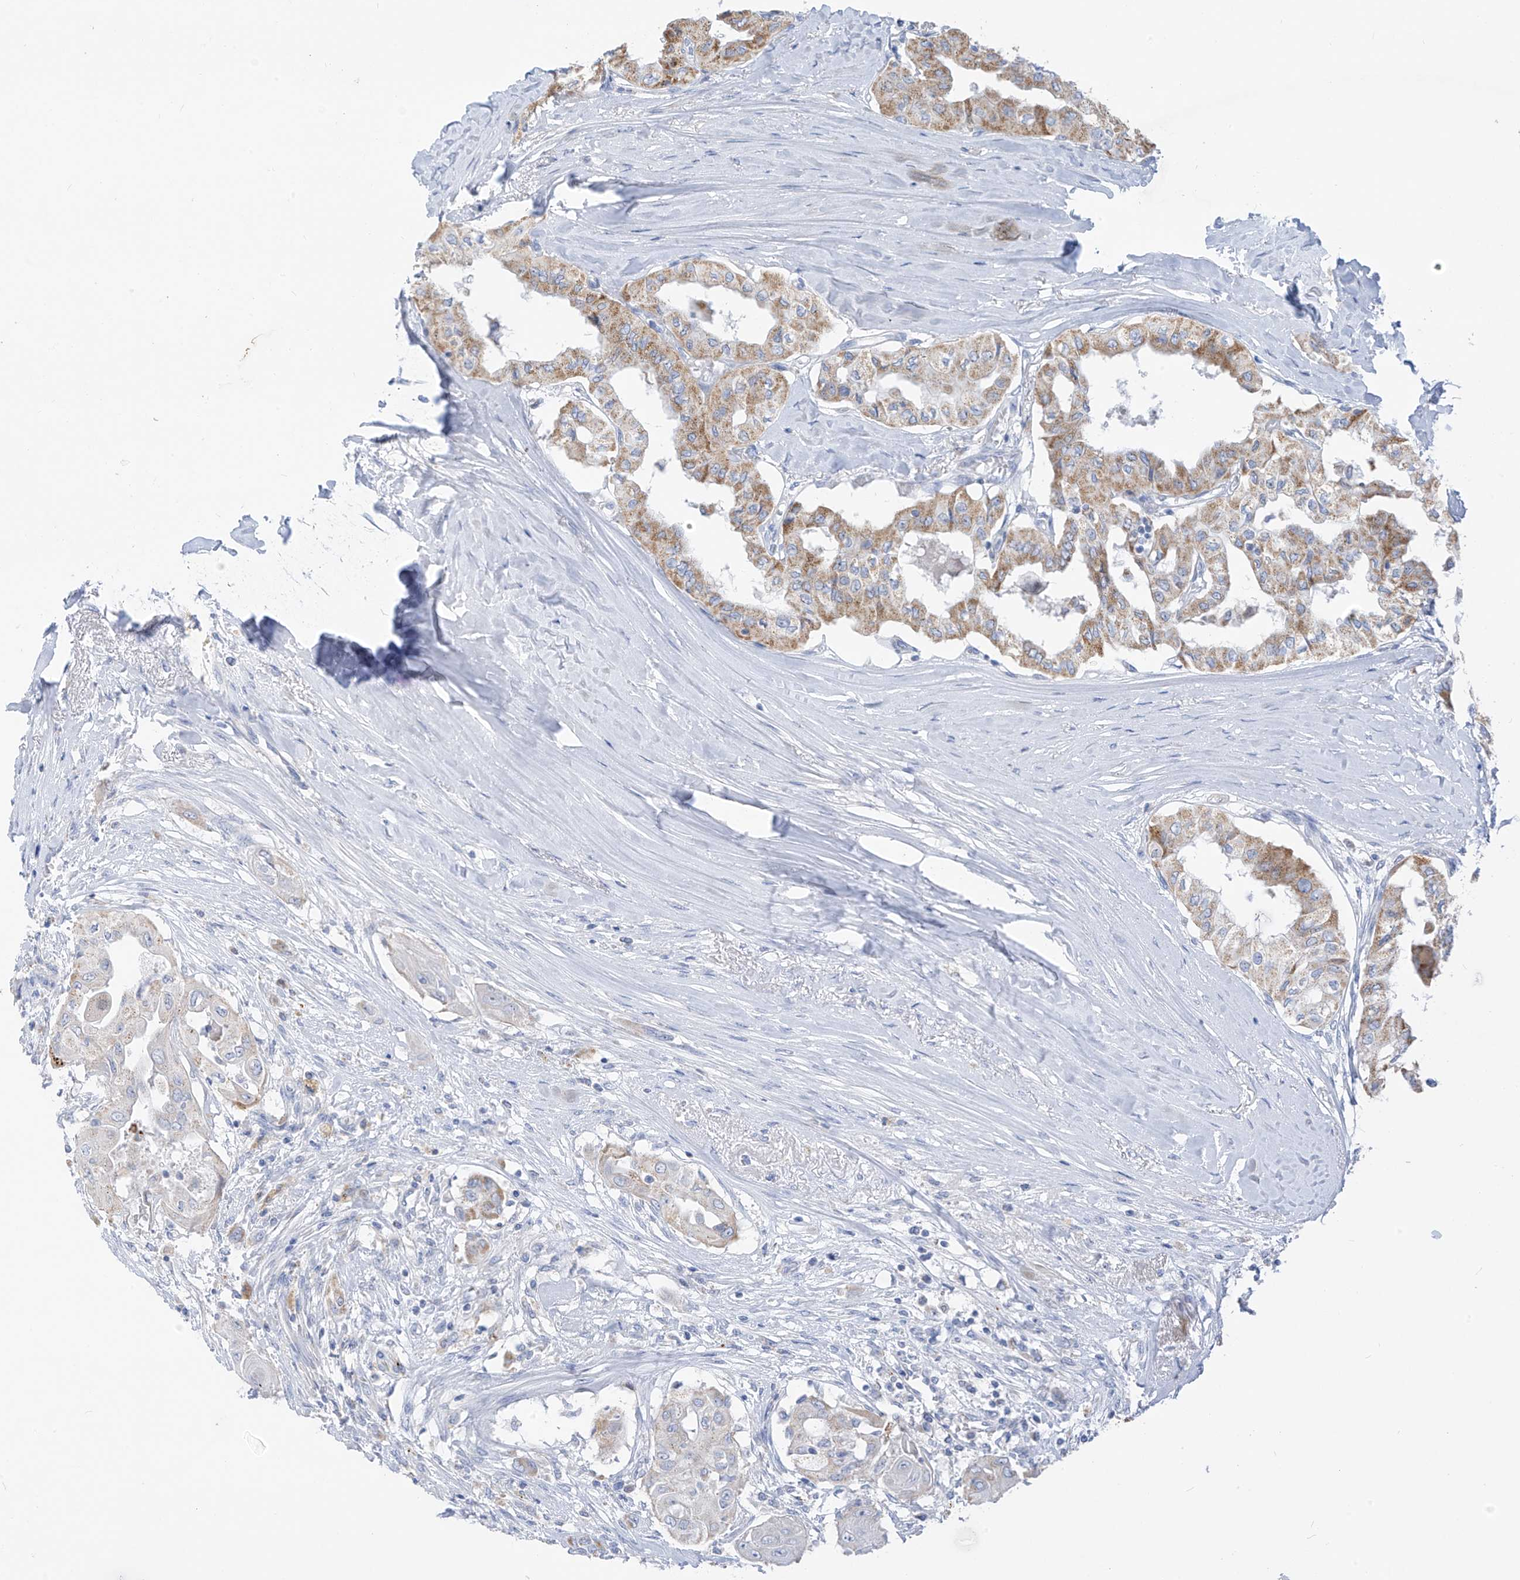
{"staining": {"intensity": "moderate", "quantity": "25%-75%", "location": "cytoplasmic/membranous"}, "tissue": "thyroid cancer", "cell_type": "Tumor cells", "image_type": "cancer", "snomed": [{"axis": "morphology", "description": "Papillary adenocarcinoma, NOS"}, {"axis": "topography", "description": "Thyroid gland"}], "caption": "This image demonstrates thyroid papillary adenocarcinoma stained with immunohistochemistry (IHC) to label a protein in brown. The cytoplasmic/membranous of tumor cells show moderate positivity for the protein. Nuclei are counter-stained blue.", "gene": "ZNF404", "patient": {"sex": "female", "age": 59}}